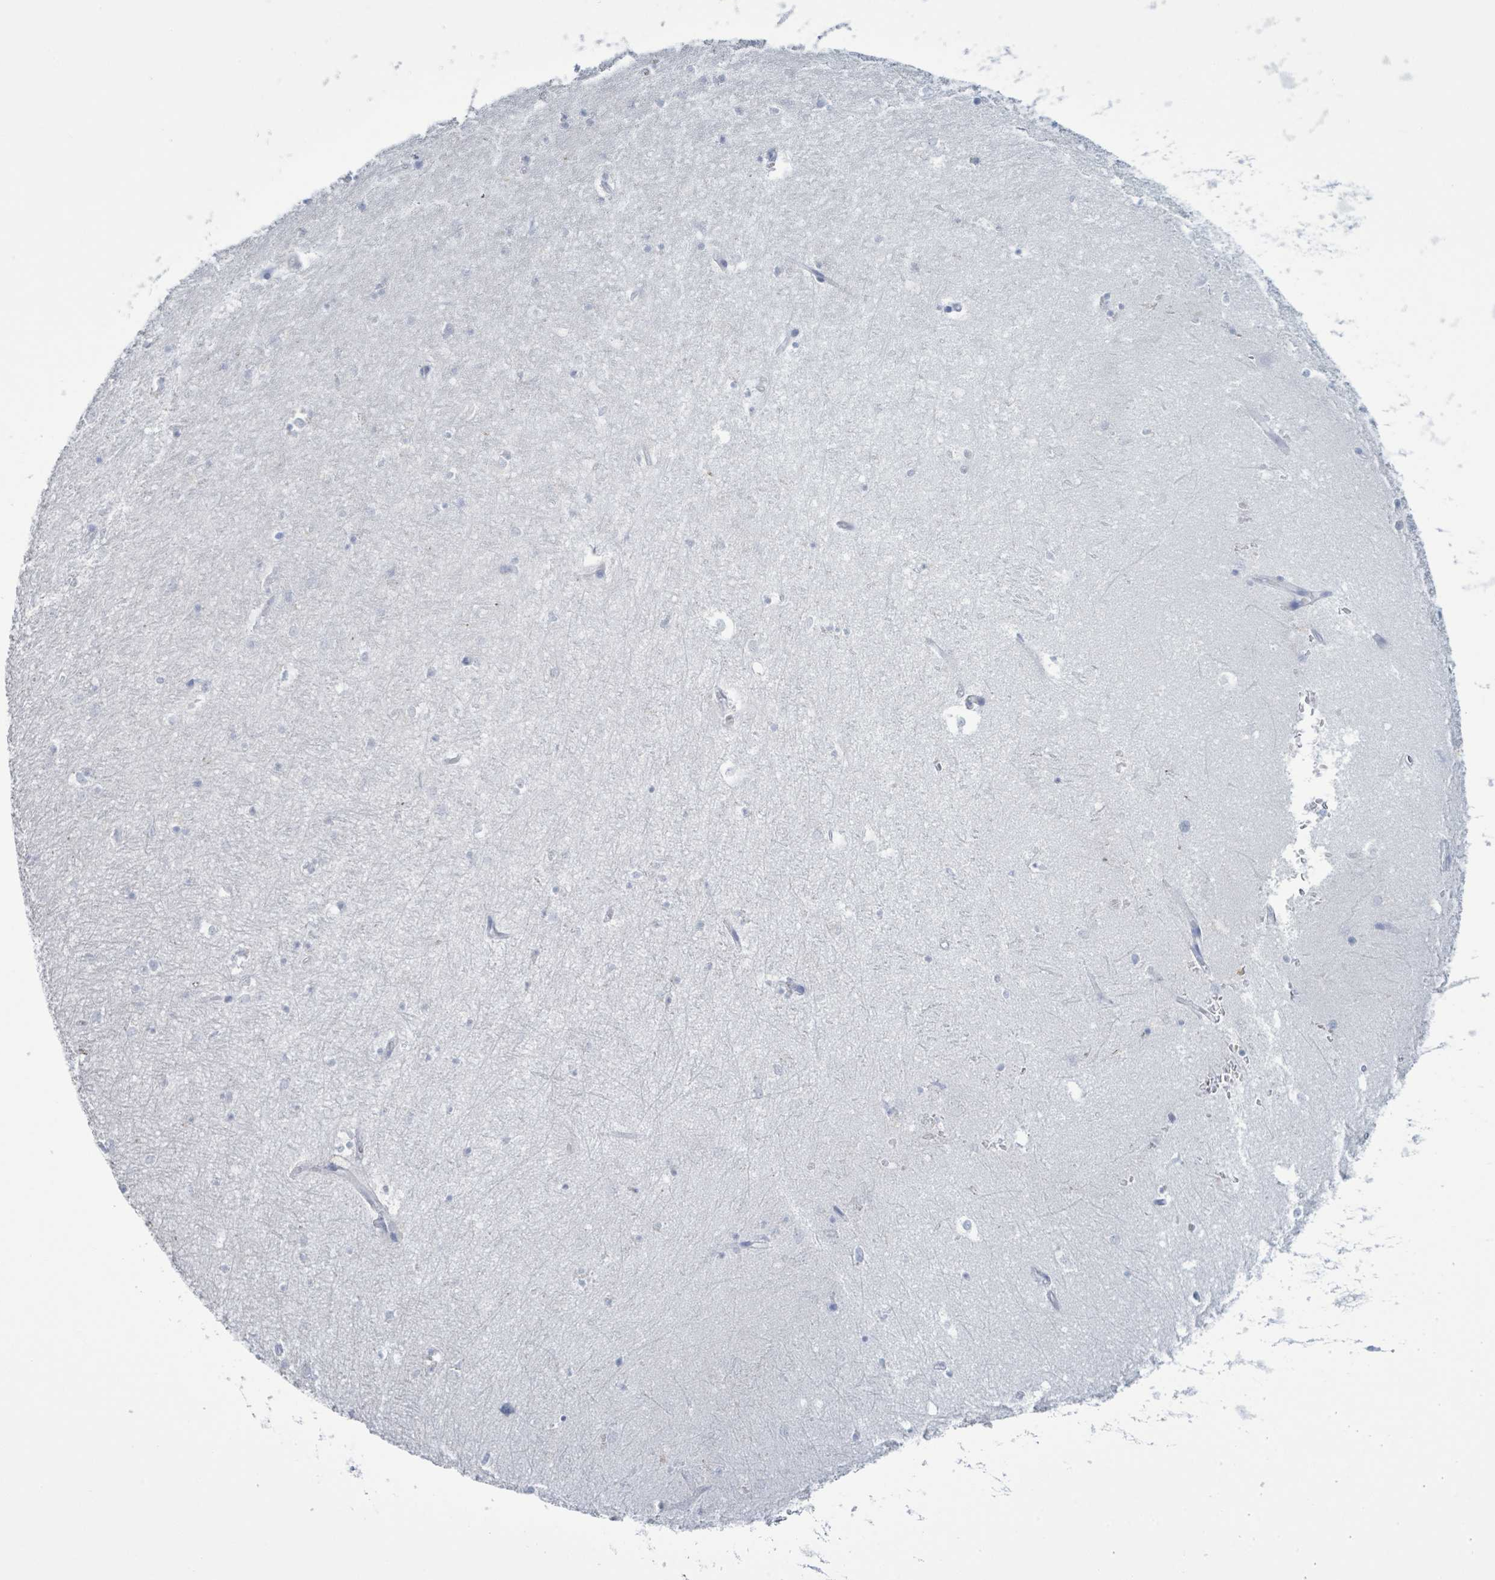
{"staining": {"intensity": "negative", "quantity": "none", "location": "none"}, "tissue": "hippocampus", "cell_type": "Glial cells", "image_type": "normal", "snomed": [{"axis": "morphology", "description": "Normal tissue, NOS"}, {"axis": "topography", "description": "Hippocampus"}], "caption": "IHC of unremarkable hippocampus displays no positivity in glial cells. The staining is performed using DAB (3,3'-diaminobenzidine) brown chromogen with nuclei counter-stained in using hematoxylin.", "gene": "PKLR", "patient": {"sex": "female", "age": 64}}